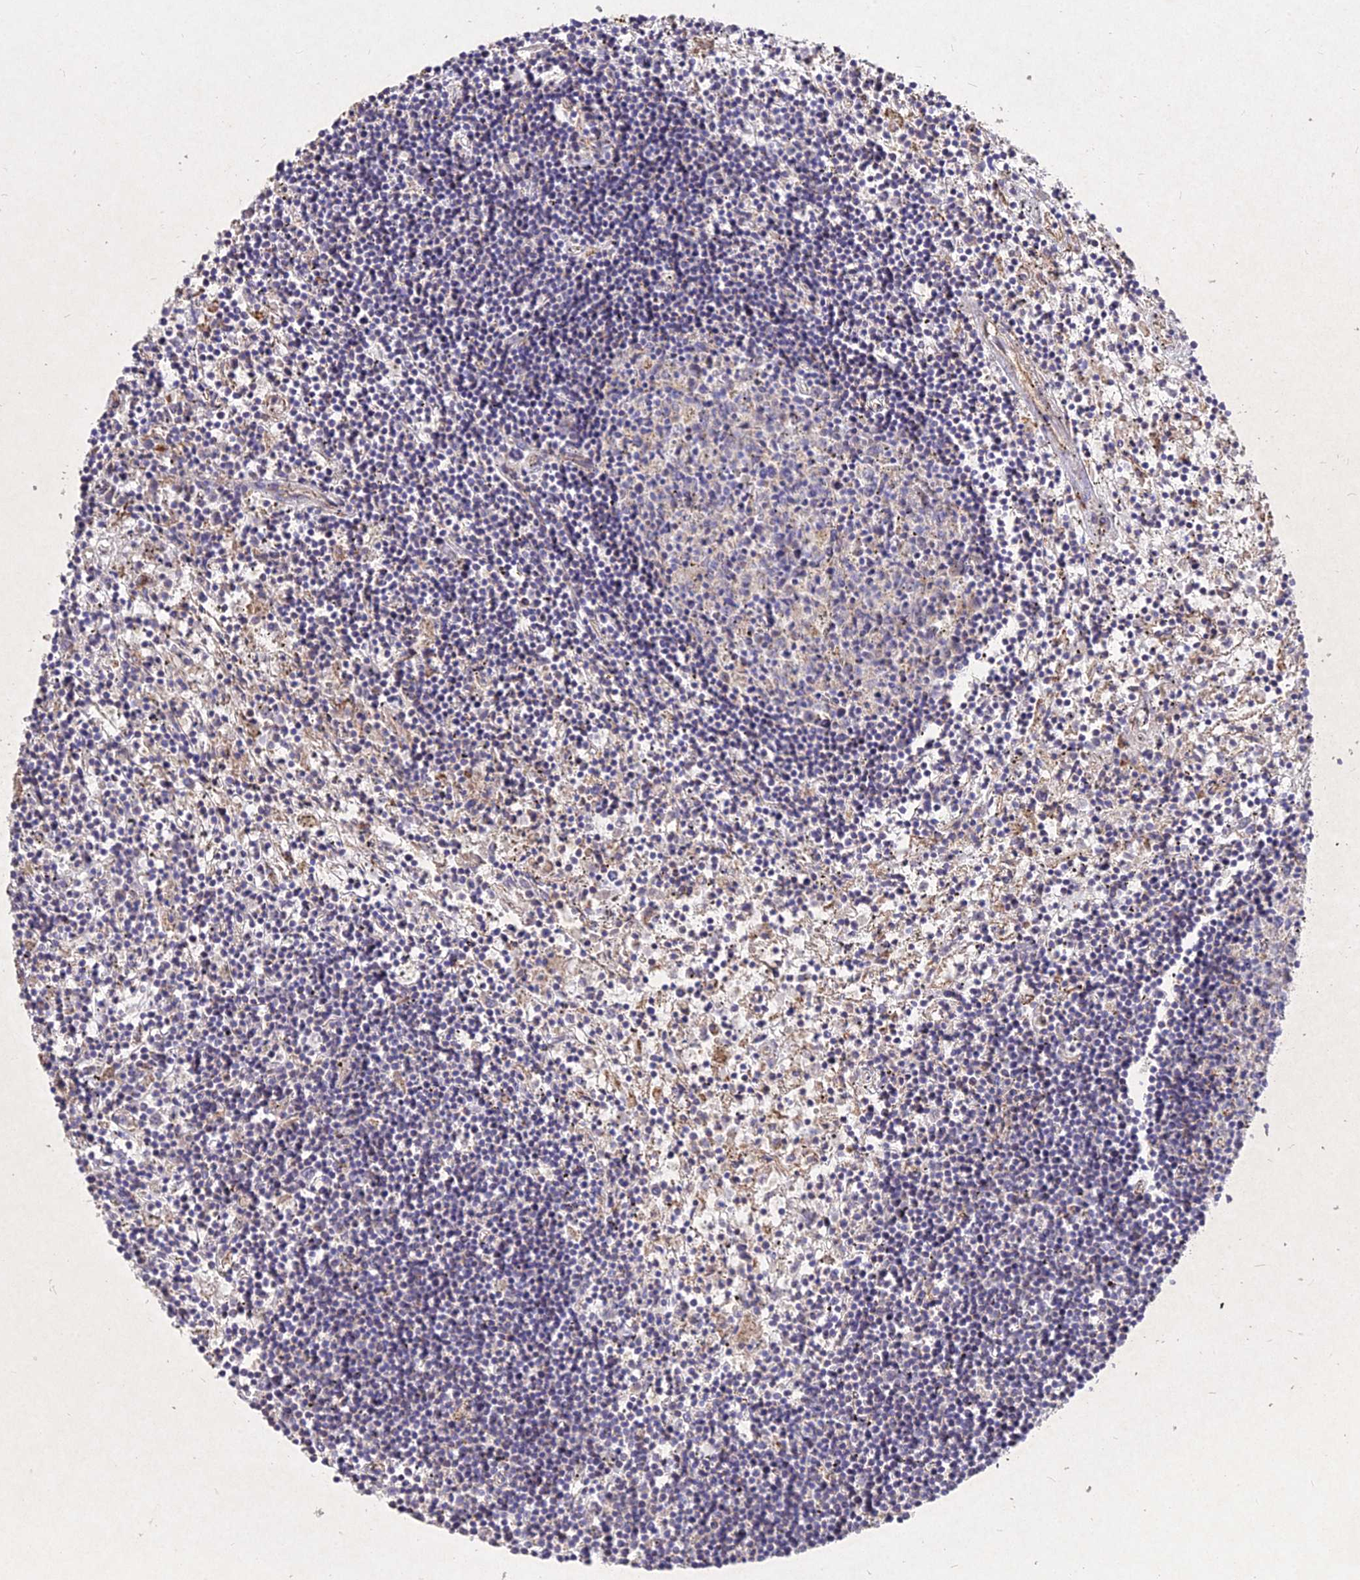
{"staining": {"intensity": "negative", "quantity": "none", "location": "none"}, "tissue": "lymphoma", "cell_type": "Tumor cells", "image_type": "cancer", "snomed": [{"axis": "morphology", "description": "Malignant lymphoma, non-Hodgkin's type, Low grade"}, {"axis": "topography", "description": "Spleen"}], "caption": "Immunohistochemistry (IHC) photomicrograph of neoplastic tissue: human low-grade malignant lymphoma, non-Hodgkin's type stained with DAB shows no significant protein expression in tumor cells.", "gene": "SKA1", "patient": {"sex": "male", "age": 76}}